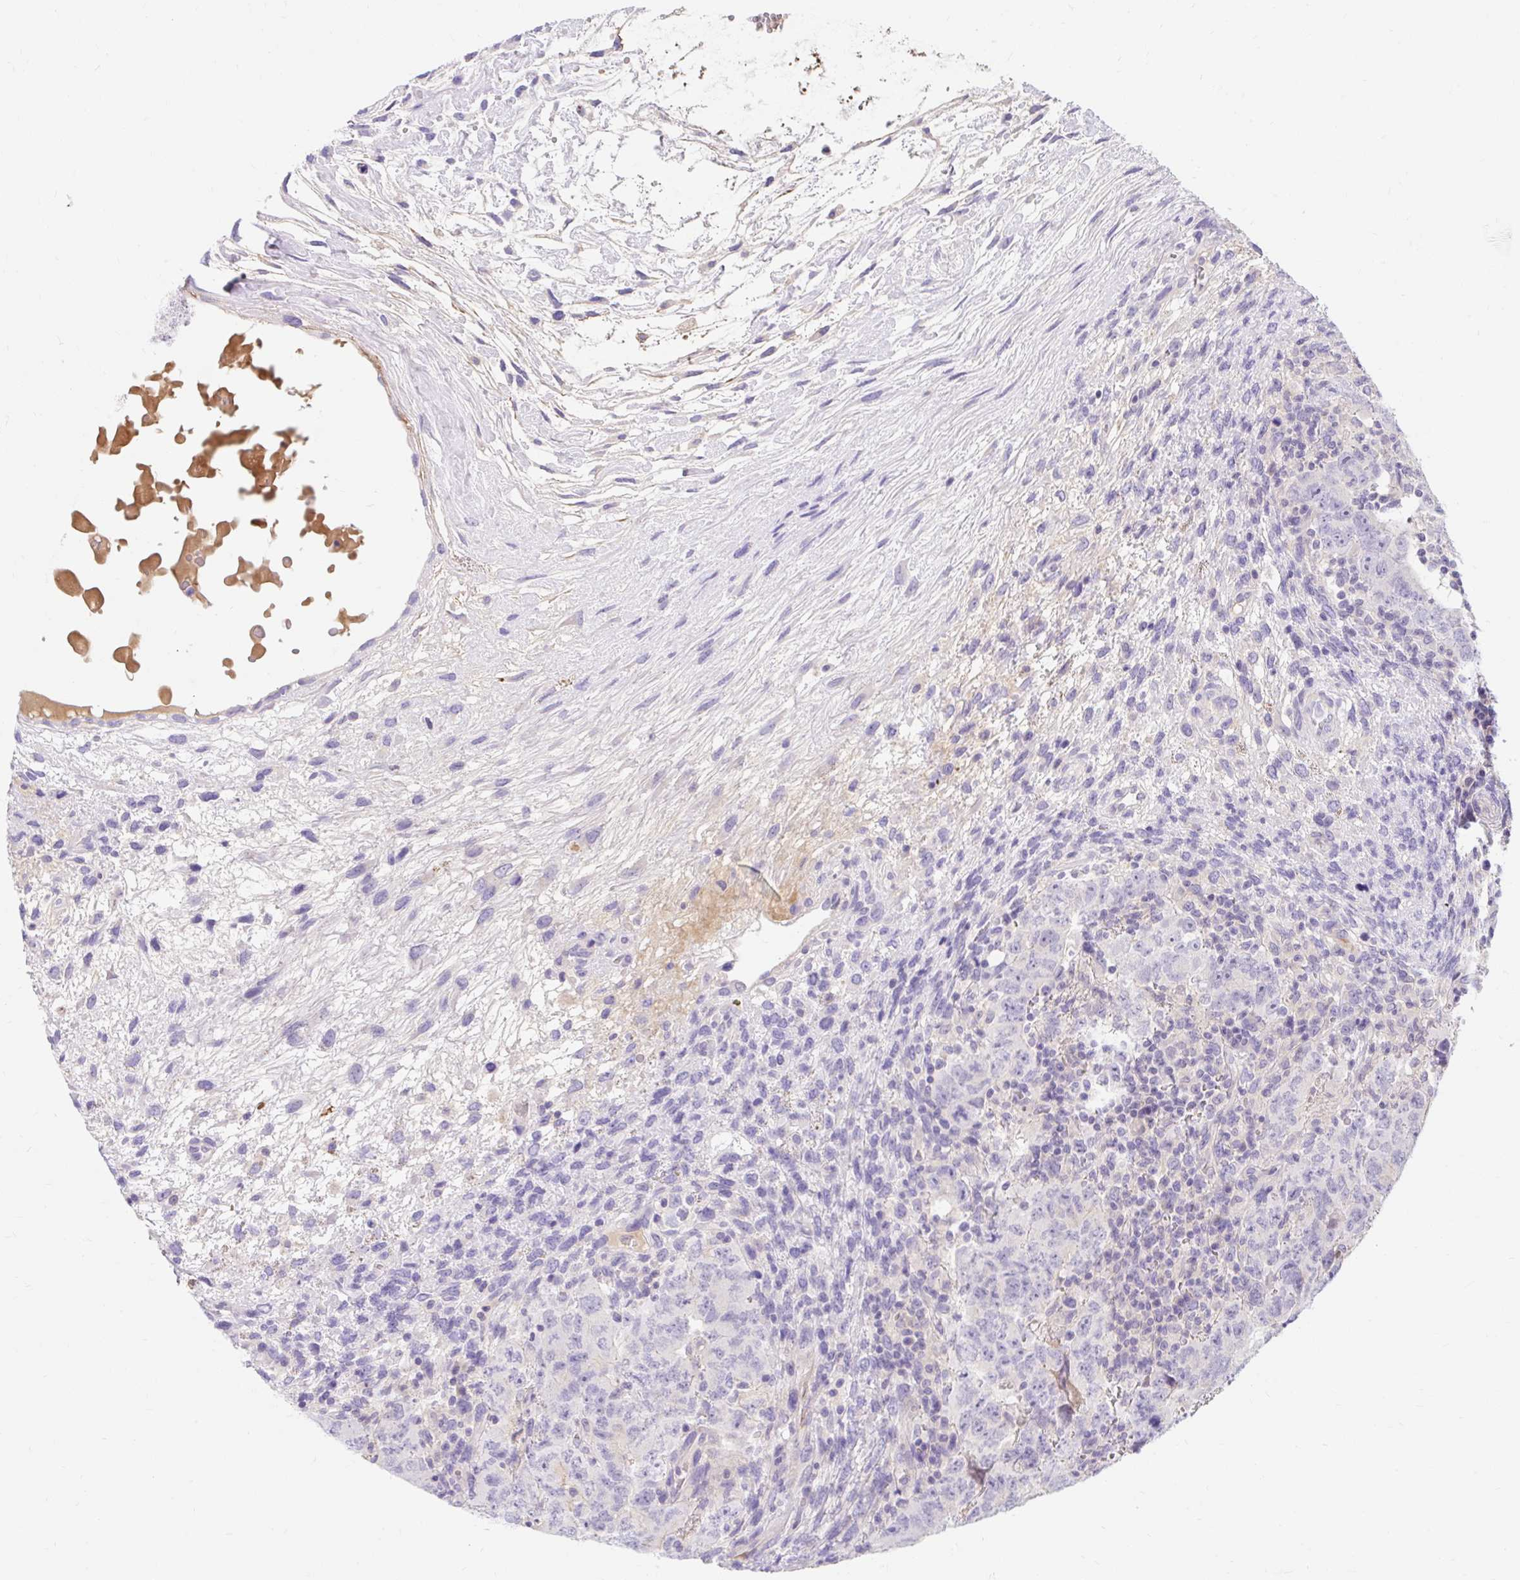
{"staining": {"intensity": "negative", "quantity": "none", "location": "none"}, "tissue": "testis cancer", "cell_type": "Tumor cells", "image_type": "cancer", "snomed": [{"axis": "morphology", "description": "Carcinoma, Embryonal, NOS"}, {"axis": "topography", "description": "Testis"}], "caption": "Immunohistochemical staining of testis cancer displays no significant positivity in tumor cells.", "gene": "SLC28A1", "patient": {"sex": "male", "age": 24}}